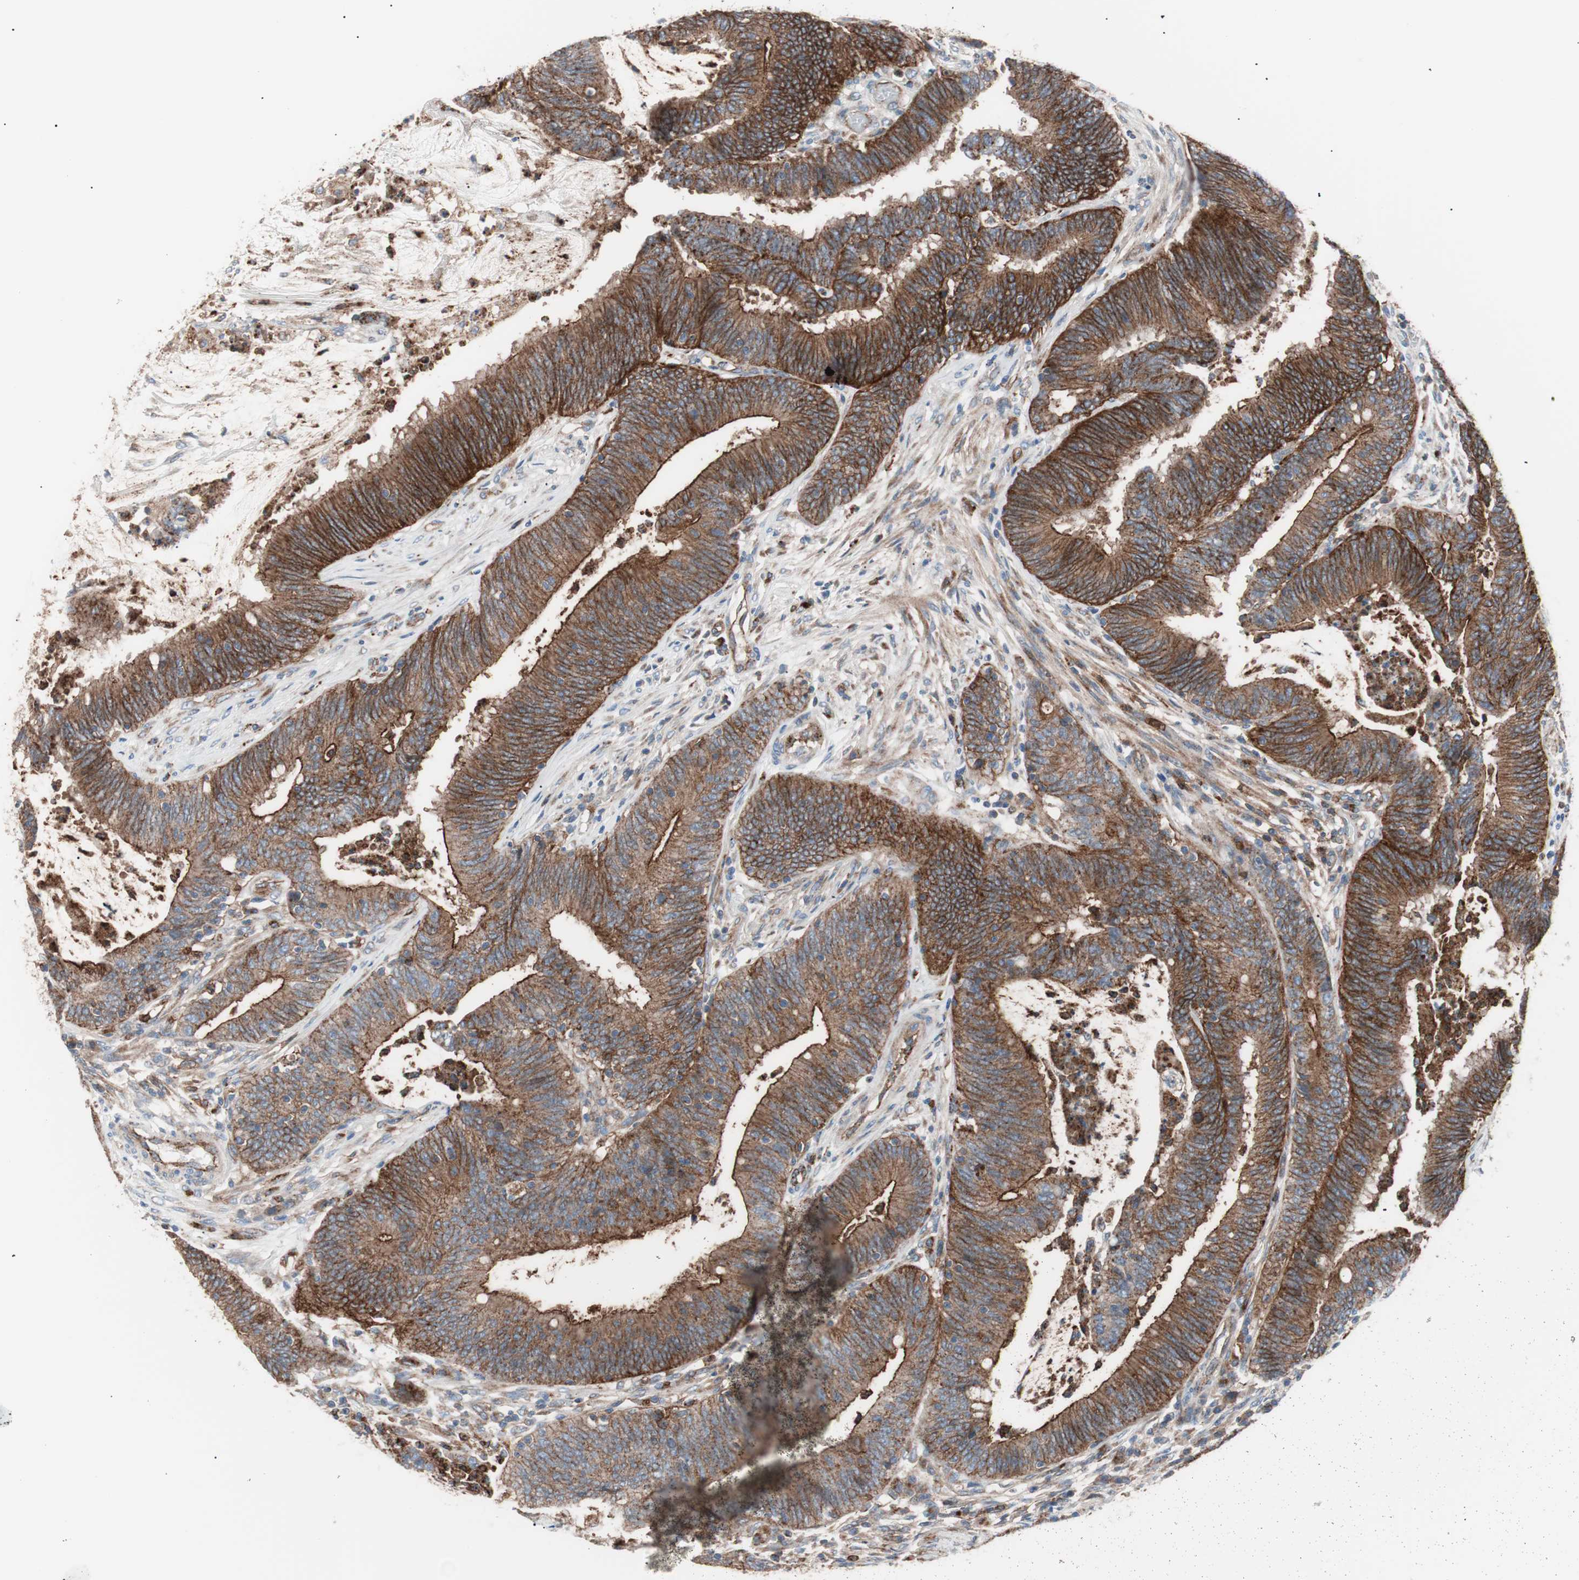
{"staining": {"intensity": "strong", "quantity": ">75%", "location": "cytoplasmic/membranous"}, "tissue": "colorectal cancer", "cell_type": "Tumor cells", "image_type": "cancer", "snomed": [{"axis": "morphology", "description": "Adenocarcinoma, NOS"}, {"axis": "topography", "description": "Rectum"}], "caption": "The immunohistochemical stain labels strong cytoplasmic/membranous staining in tumor cells of colorectal cancer tissue.", "gene": "FLOT2", "patient": {"sex": "female", "age": 66}}